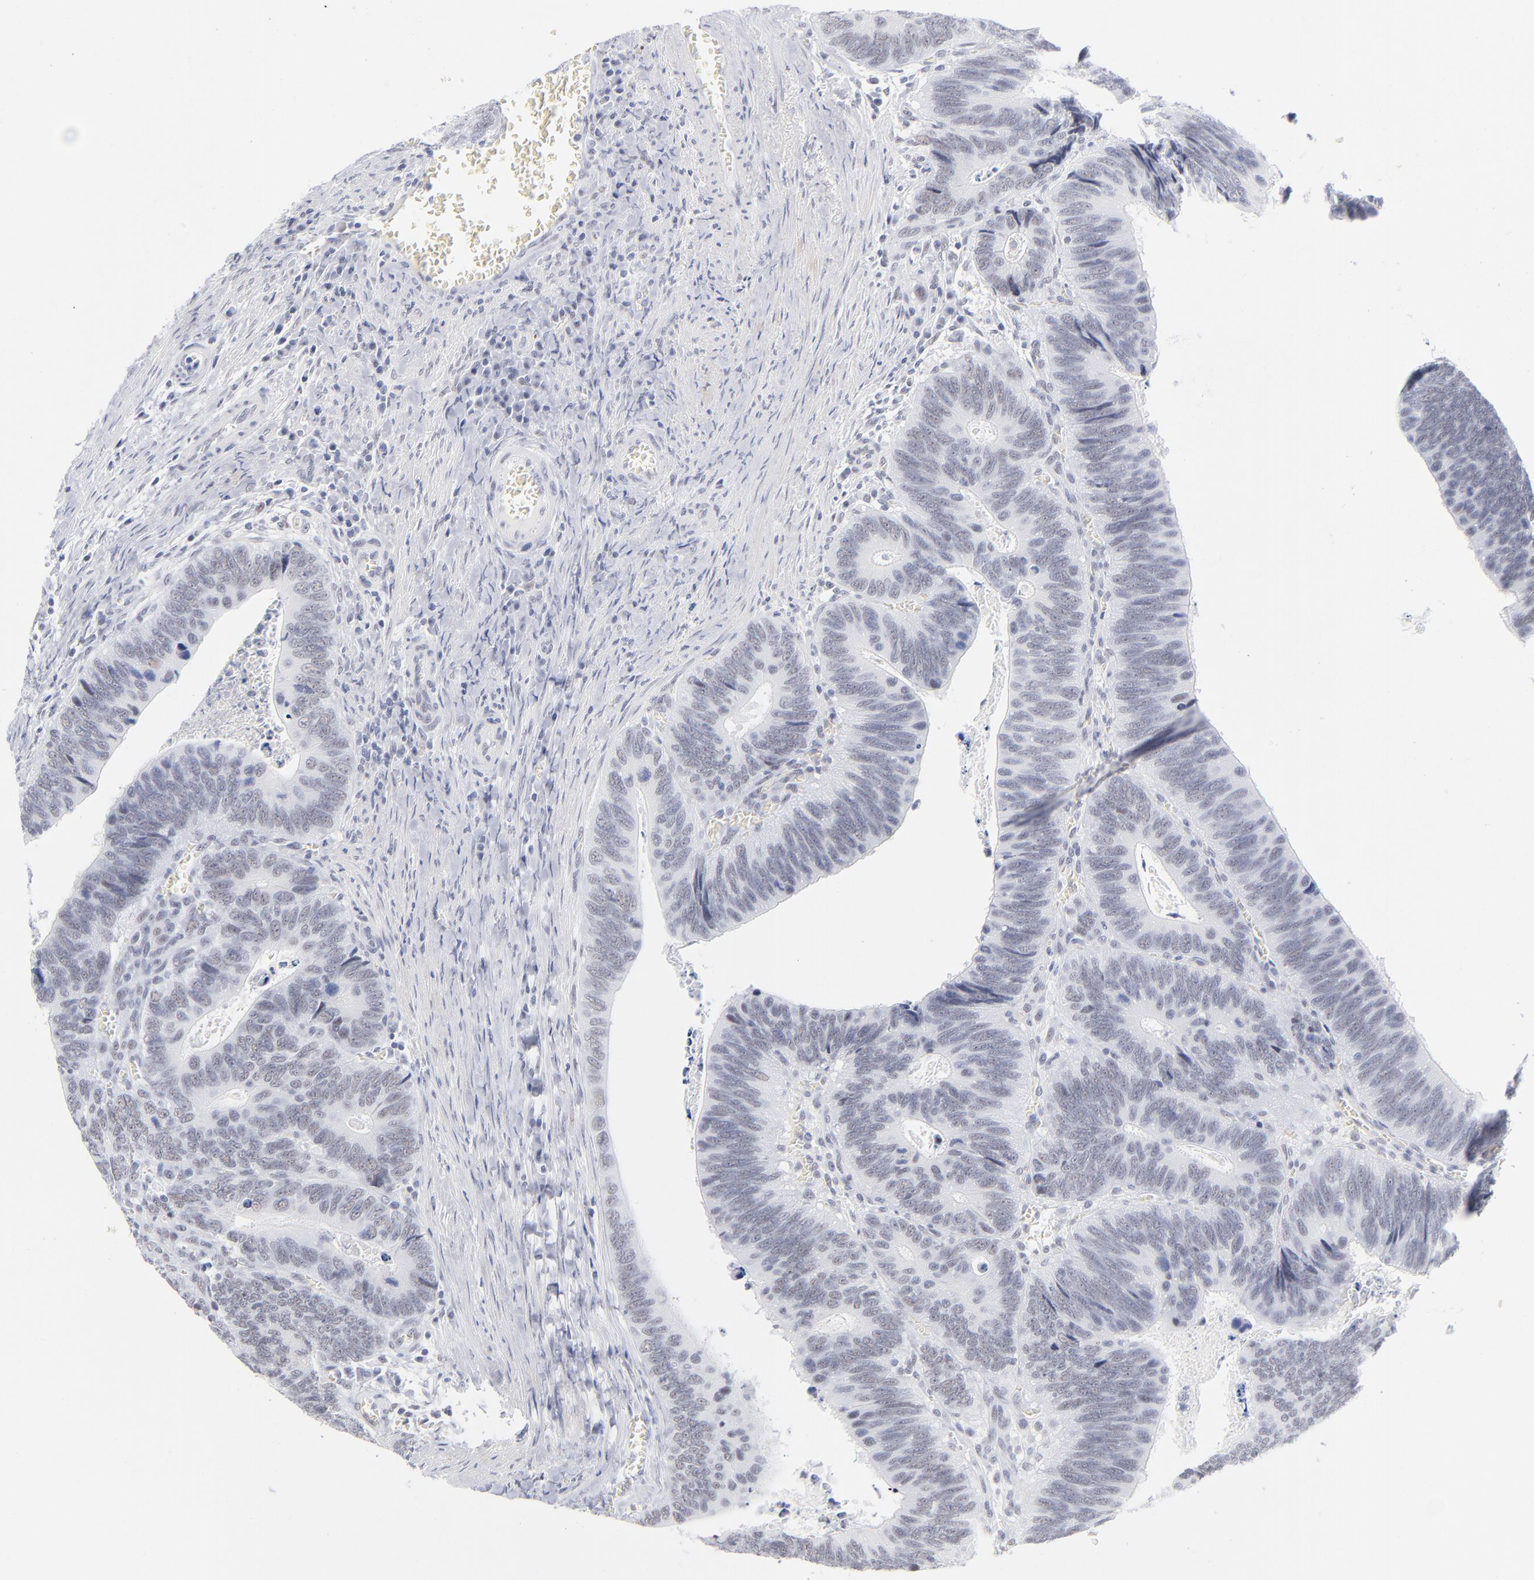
{"staining": {"intensity": "negative", "quantity": "none", "location": "none"}, "tissue": "colorectal cancer", "cell_type": "Tumor cells", "image_type": "cancer", "snomed": [{"axis": "morphology", "description": "Adenocarcinoma, NOS"}, {"axis": "topography", "description": "Colon"}], "caption": "The immunohistochemistry (IHC) histopathology image has no significant positivity in tumor cells of colorectal cancer (adenocarcinoma) tissue.", "gene": "SNRPB", "patient": {"sex": "male", "age": 72}}